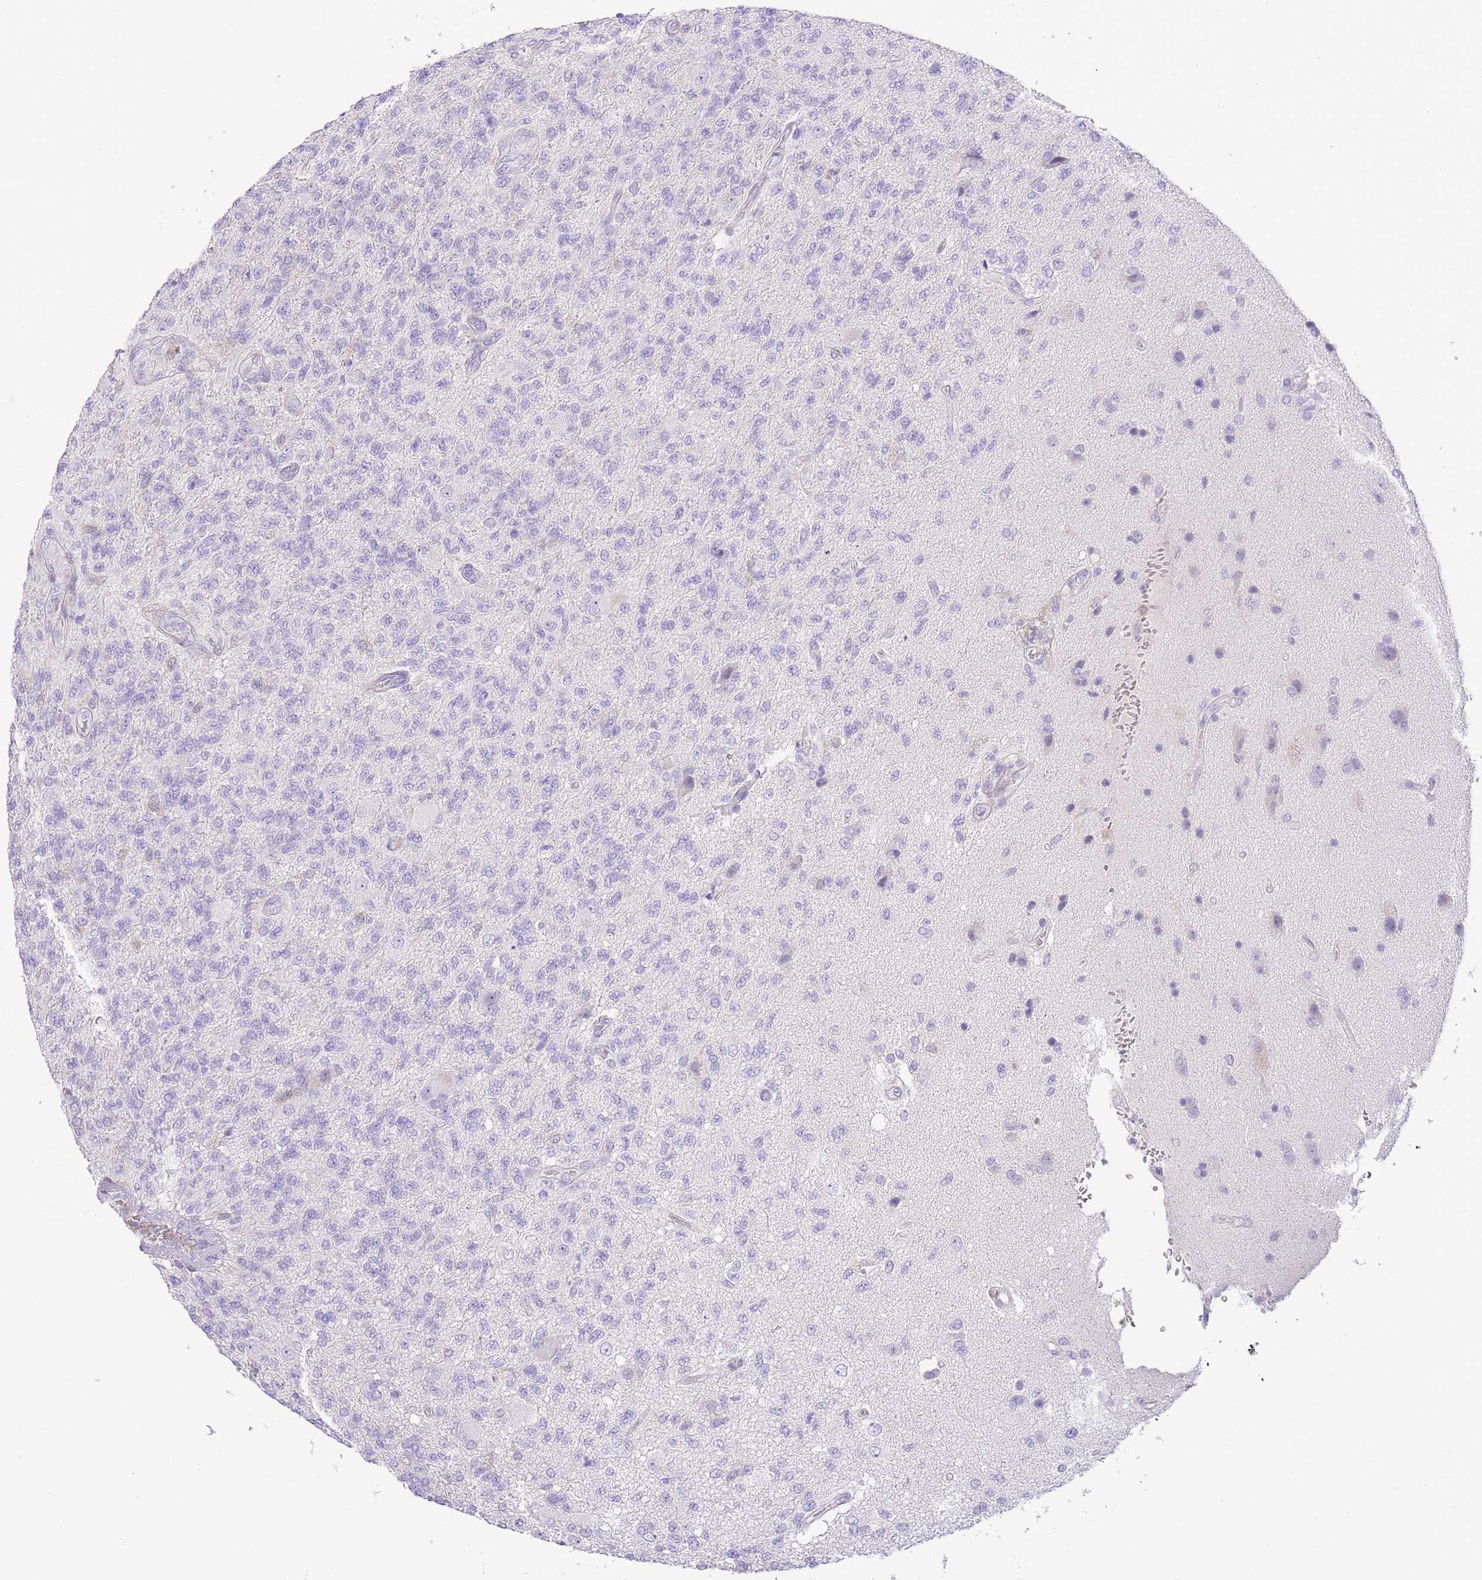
{"staining": {"intensity": "negative", "quantity": "none", "location": "none"}, "tissue": "glioma", "cell_type": "Tumor cells", "image_type": "cancer", "snomed": [{"axis": "morphology", "description": "Glioma, malignant, High grade"}, {"axis": "topography", "description": "Brain"}], "caption": "An immunohistochemistry photomicrograph of high-grade glioma (malignant) is shown. There is no staining in tumor cells of high-grade glioma (malignant).", "gene": "OR4Q3", "patient": {"sex": "male", "age": 56}}